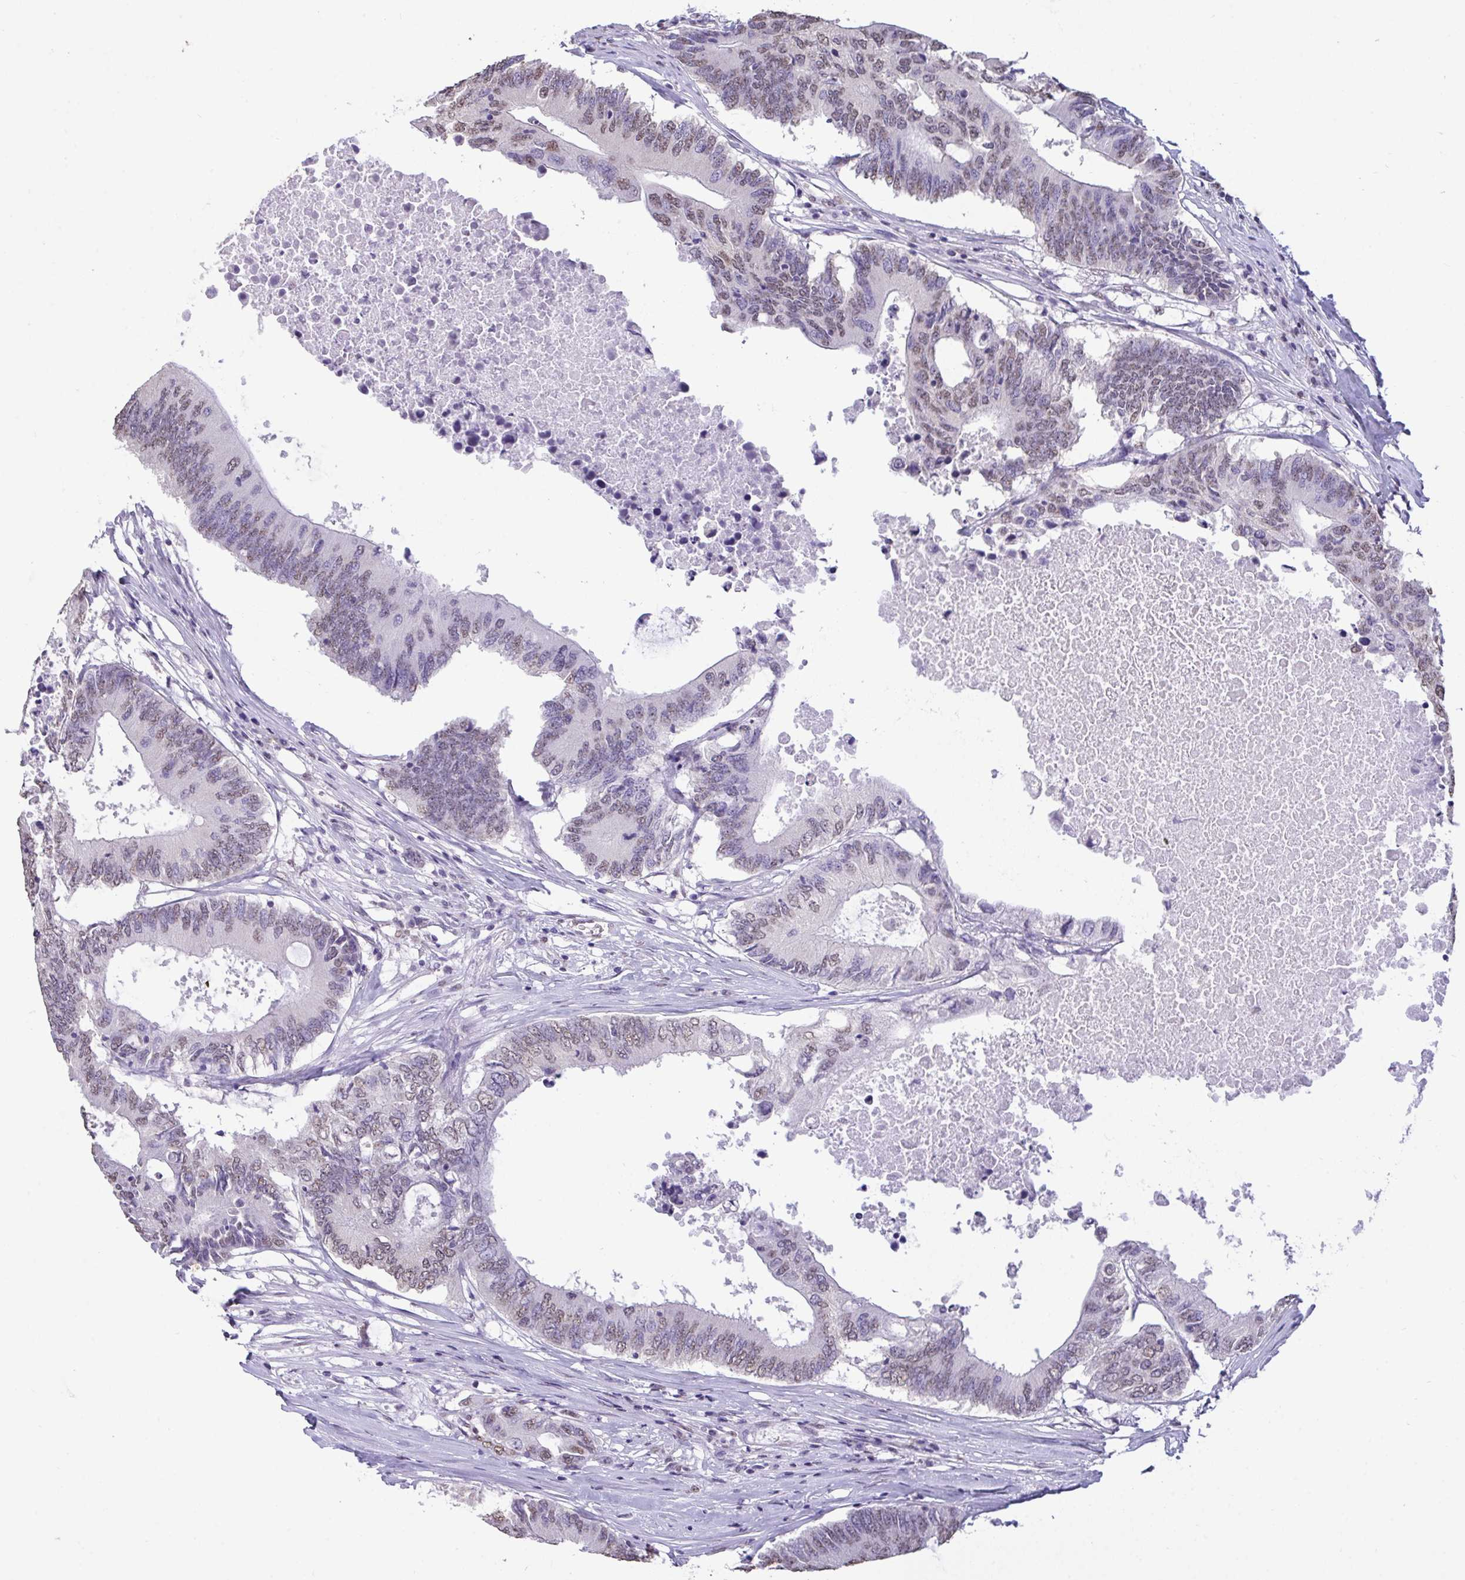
{"staining": {"intensity": "weak", "quantity": "25%-75%", "location": "nuclear"}, "tissue": "colorectal cancer", "cell_type": "Tumor cells", "image_type": "cancer", "snomed": [{"axis": "morphology", "description": "Adenocarcinoma, NOS"}, {"axis": "topography", "description": "Colon"}], "caption": "A photomicrograph of colorectal adenocarcinoma stained for a protein exhibits weak nuclear brown staining in tumor cells. The staining is performed using DAB brown chromogen to label protein expression. The nuclei are counter-stained blue using hematoxylin.", "gene": "SEMA6B", "patient": {"sex": "male", "age": 71}}